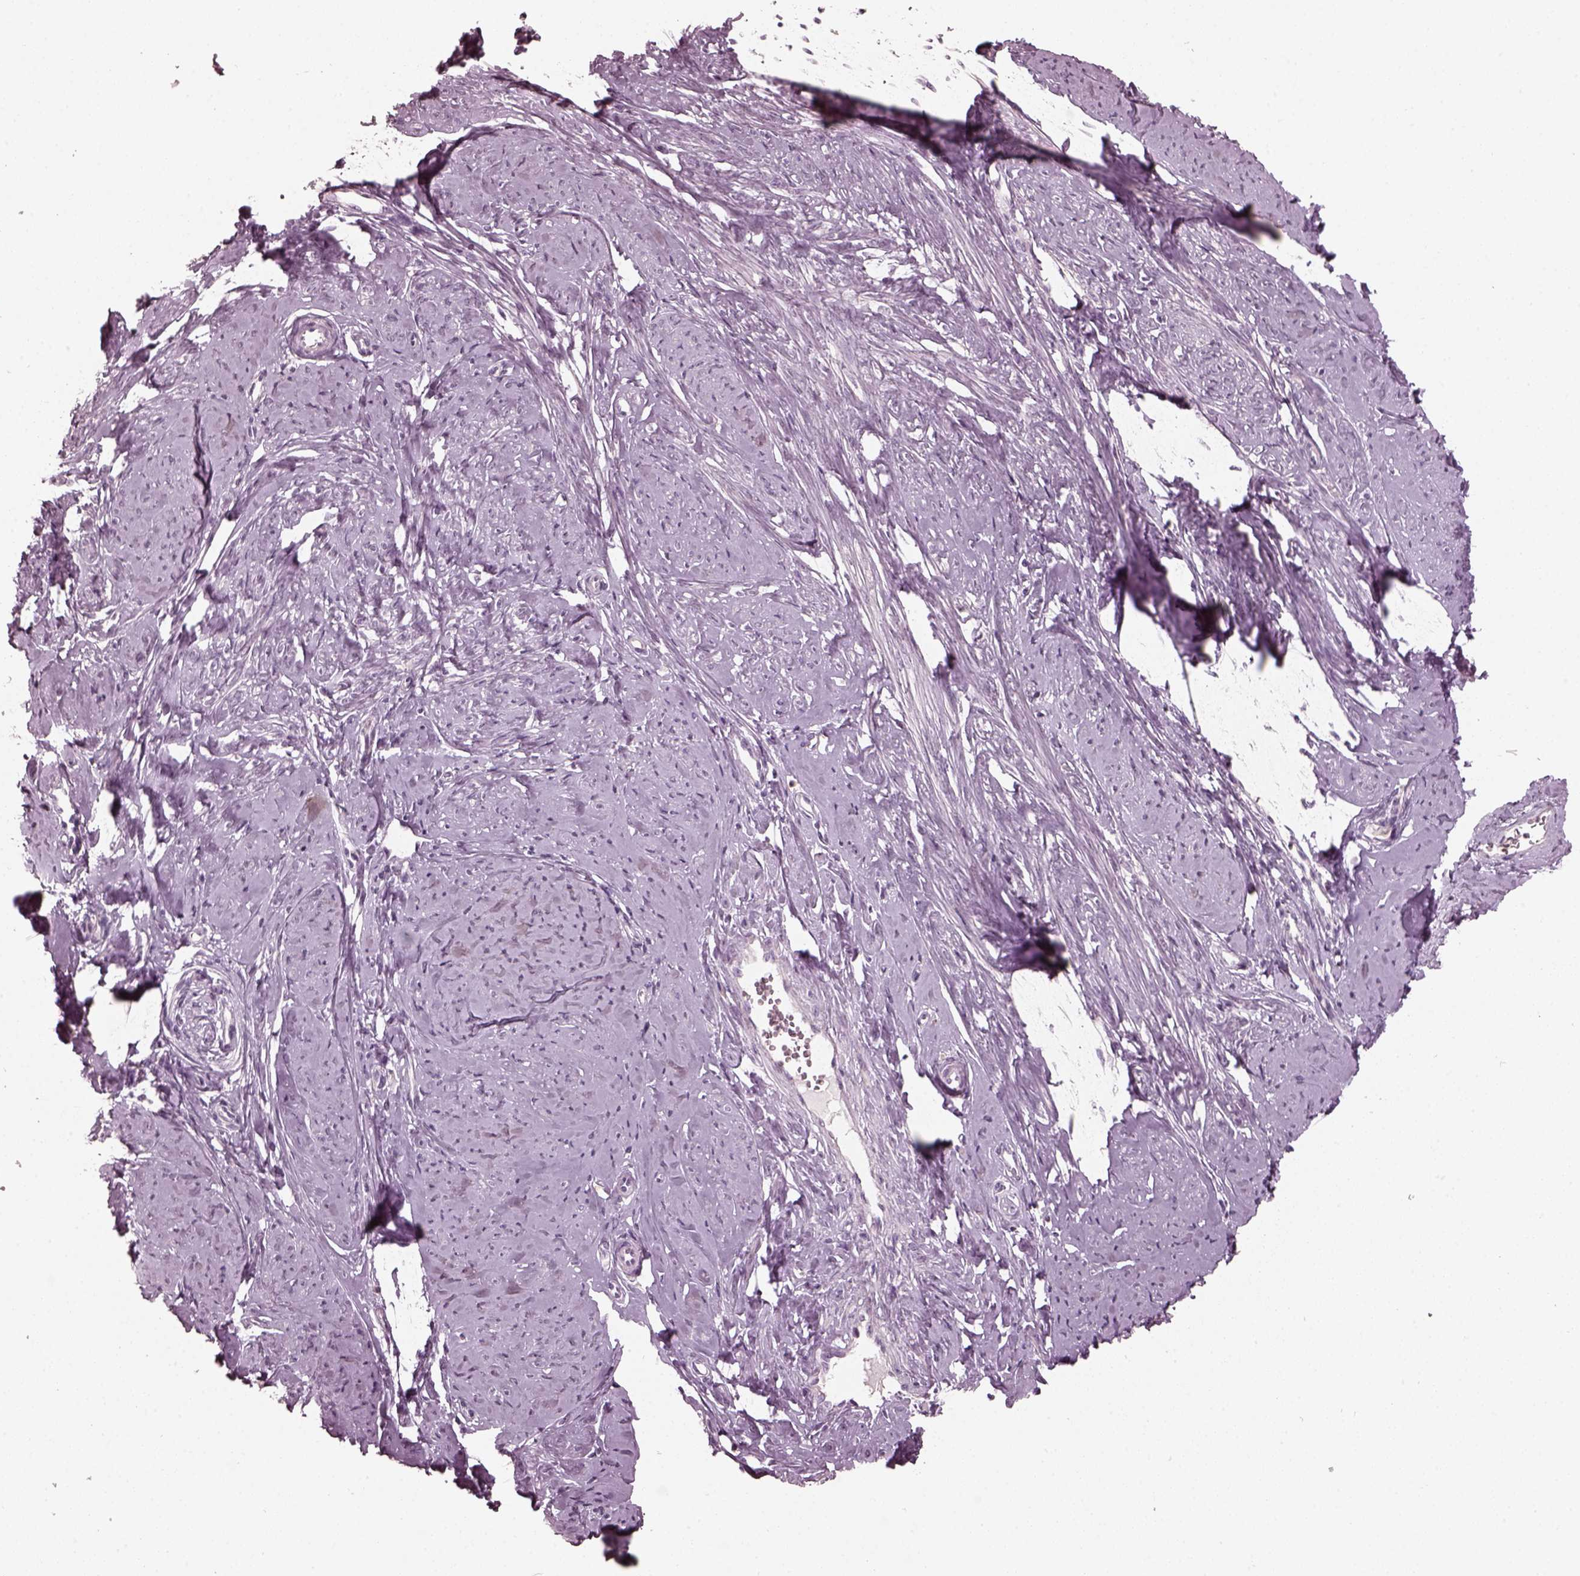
{"staining": {"intensity": "negative", "quantity": "none", "location": "none"}, "tissue": "smooth muscle", "cell_type": "Smooth muscle cells", "image_type": "normal", "snomed": [{"axis": "morphology", "description": "Normal tissue, NOS"}, {"axis": "topography", "description": "Smooth muscle"}], "caption": "Micrograph shows no protein expression in smooth muscle cells of normal smooth muscle.", "gene": "RCVRN", "patient": {"sex": "female", "age": 48}}